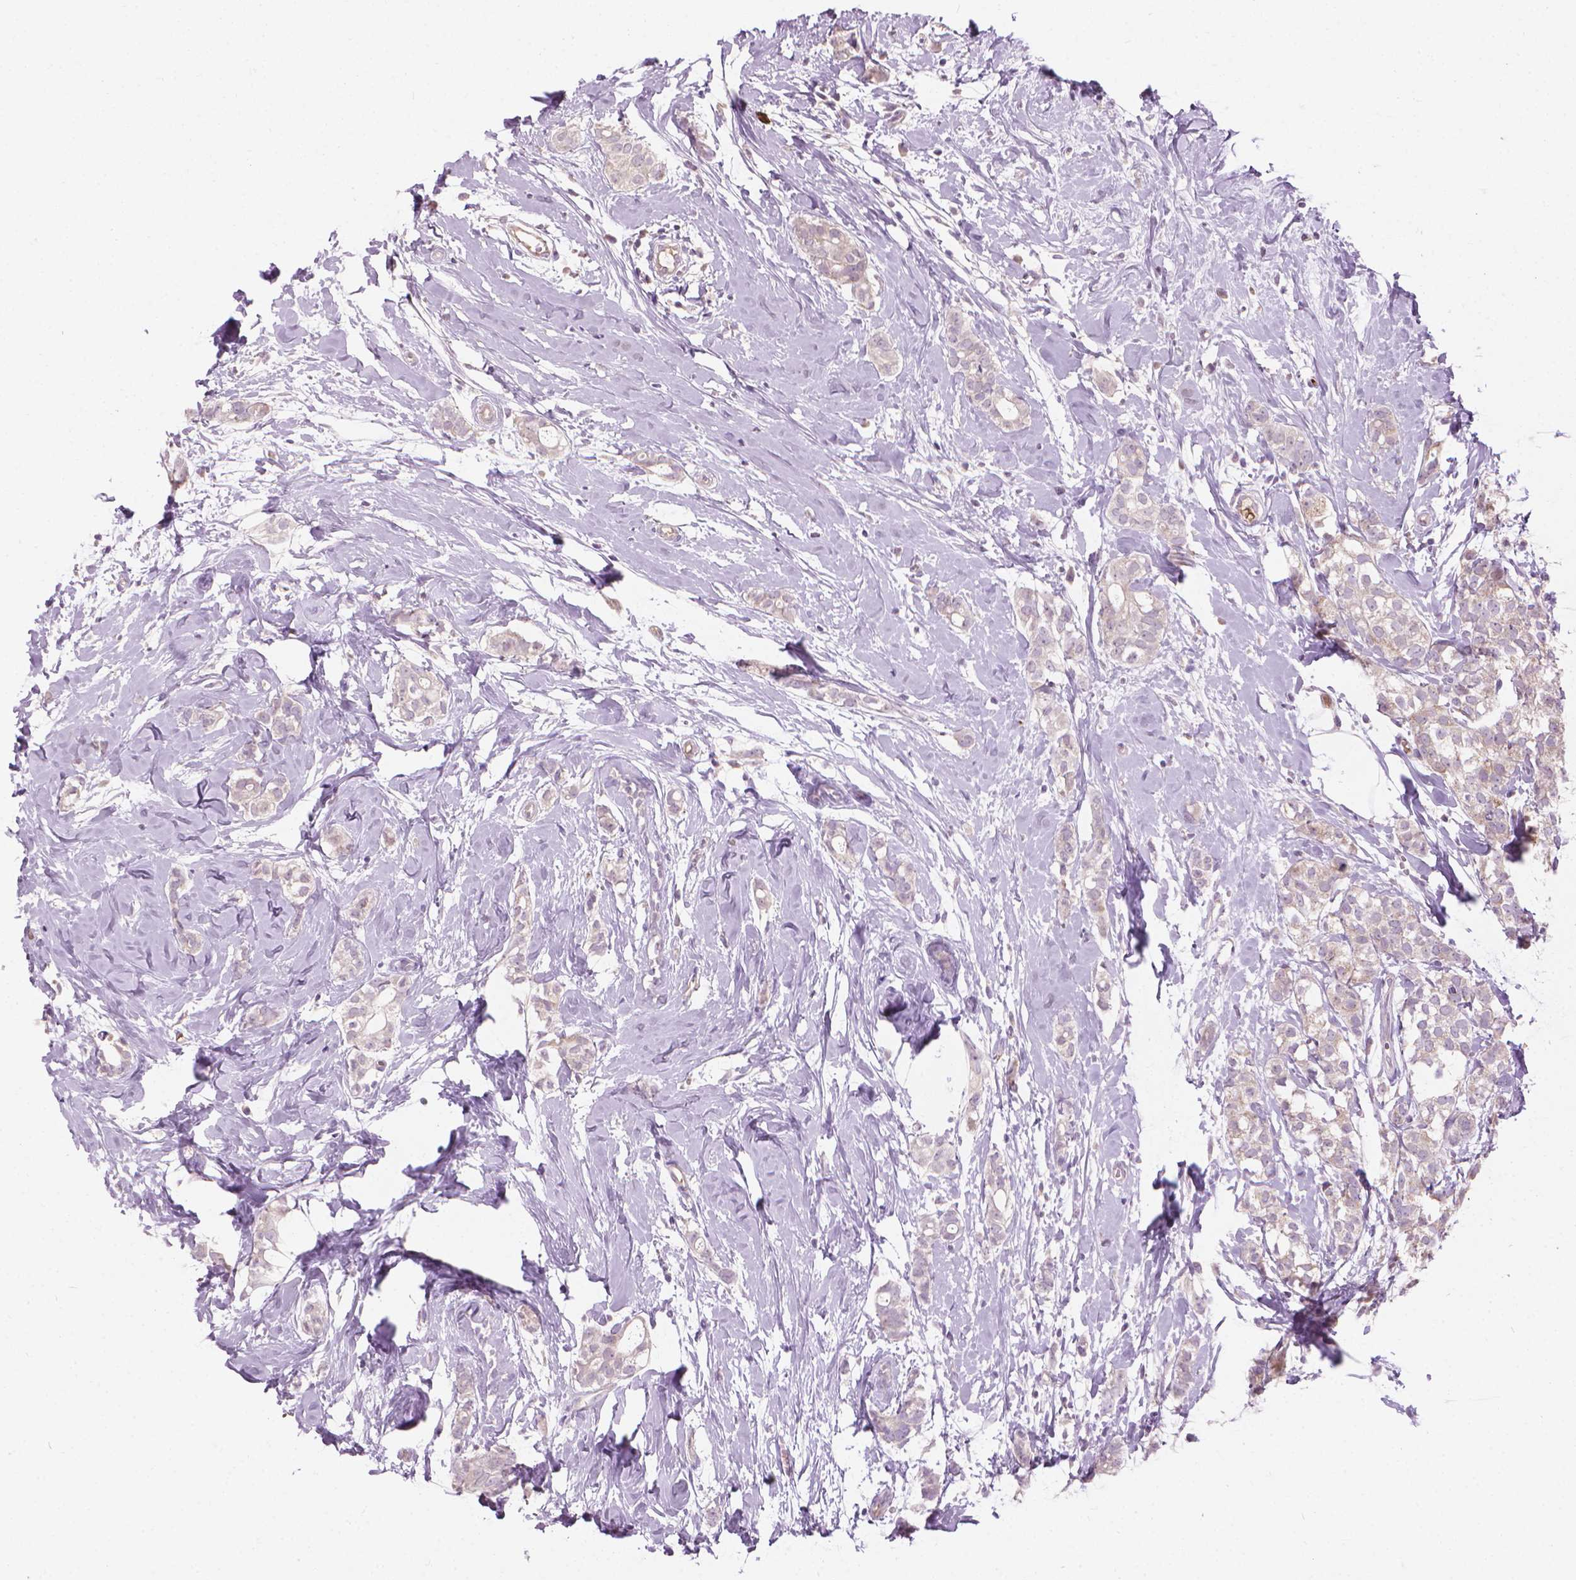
{"staining": {"intensity": "negative", "quantity": "none", "location": "none"}, "tissue": "breast cancer", "cell_type": "Tumor cells", "image_type": "cancer", "snomed": [{"axis": "morphology", "description": "Duct carcinoma"}, {"axis": "topography", "description": "Breast"}], "caption": "Human breast cancer (invasive ductal carcinoma) stained for a protein using IHC reveals no positivity in tumor cells.", "gene": "CFAP126", "patient": {"sex": "female", "age": 40}}